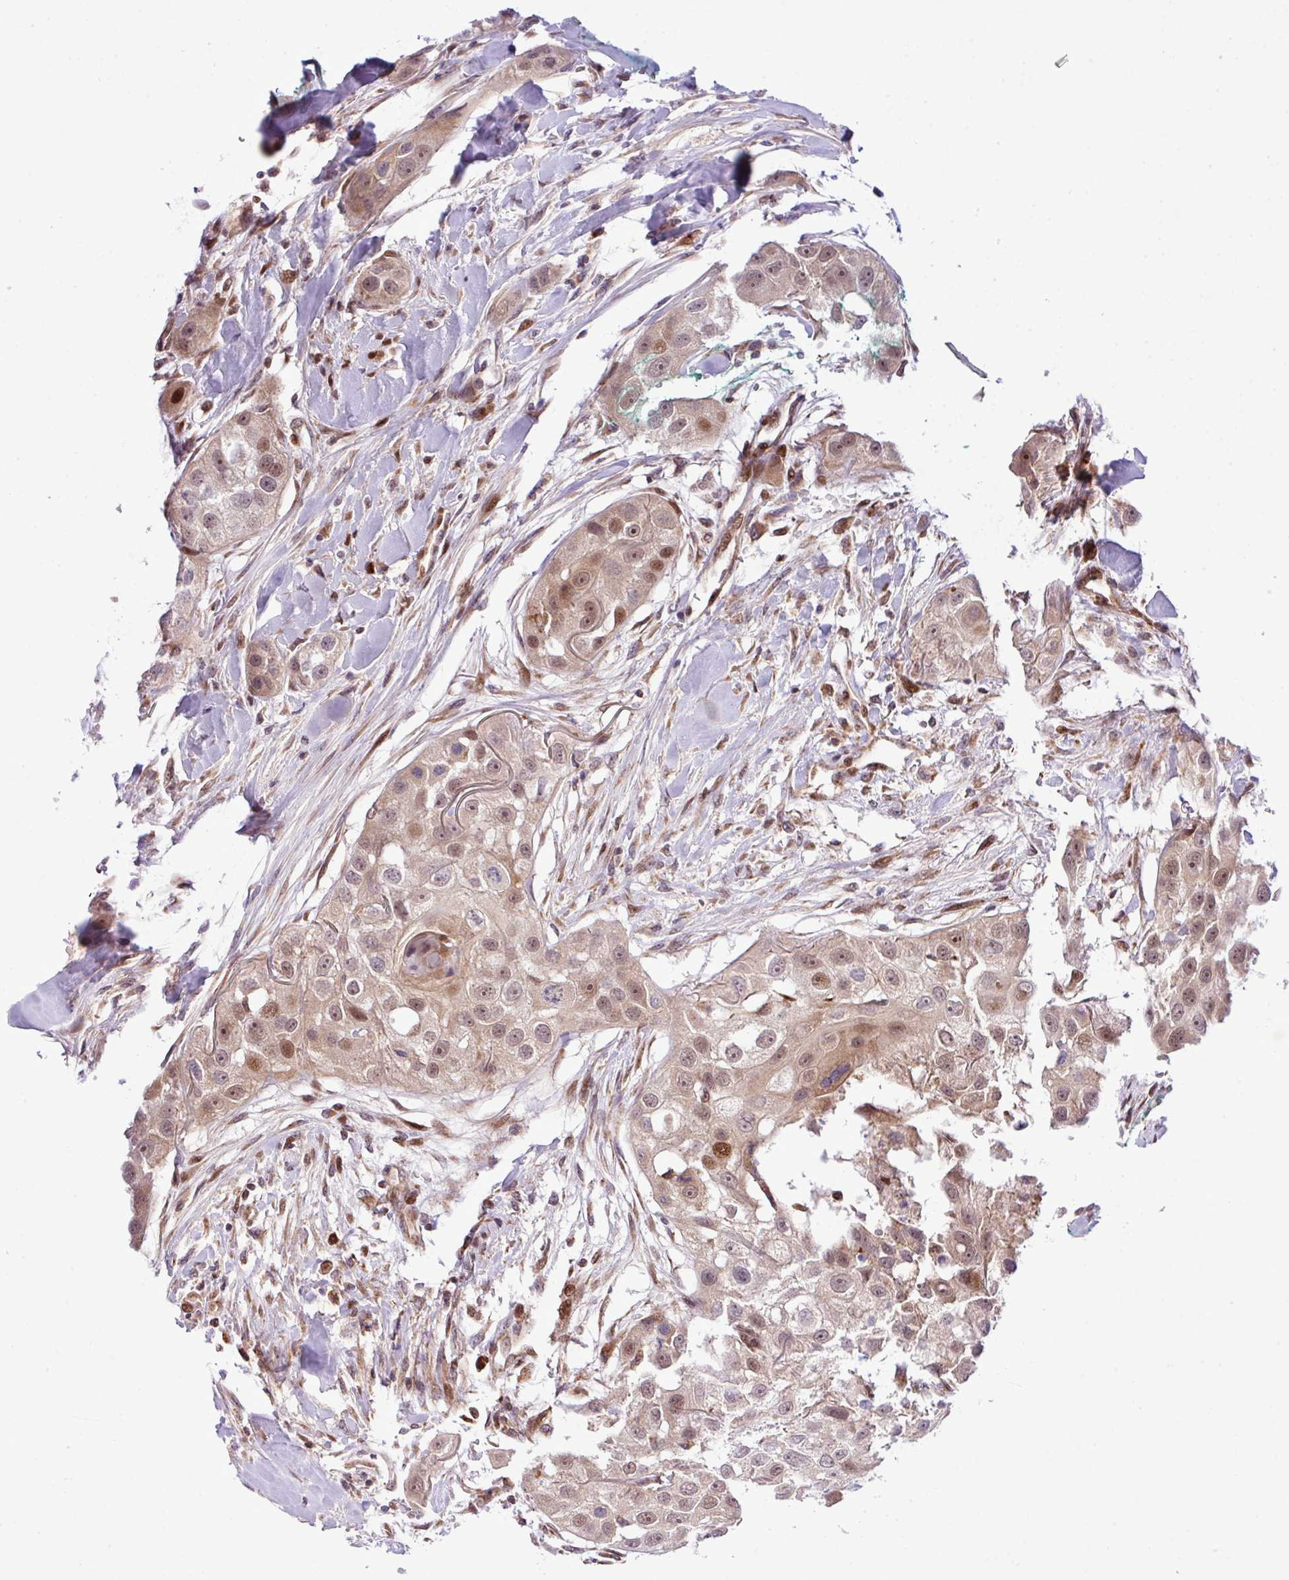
{"staining": {"intensity": "moderate", "quantity": ">75%", "location": "nuclear"}, "tissue": "head and neck cancer", "cell_type": "Tumor cells", "image_type": "cancer", "snomed": [{"axis": "morphology", "description": "Normal tissue, NOS"}, {"axis": "morphology", "description": "Squamous cell carcinoma, NOS"}, {"axis": "topography", "description": "Skeletal muscle"}, {"axis": "topography", "description": "Head-Neck"}], "caption": "Head and neck squamous cell carcinoma stained for a protein (brown) demonstrates moderate nuclear positive staining in approximately >75% of tumor cells.", "gene": "B3GNT9", "patient": {"sex": "male", "age": 51}}